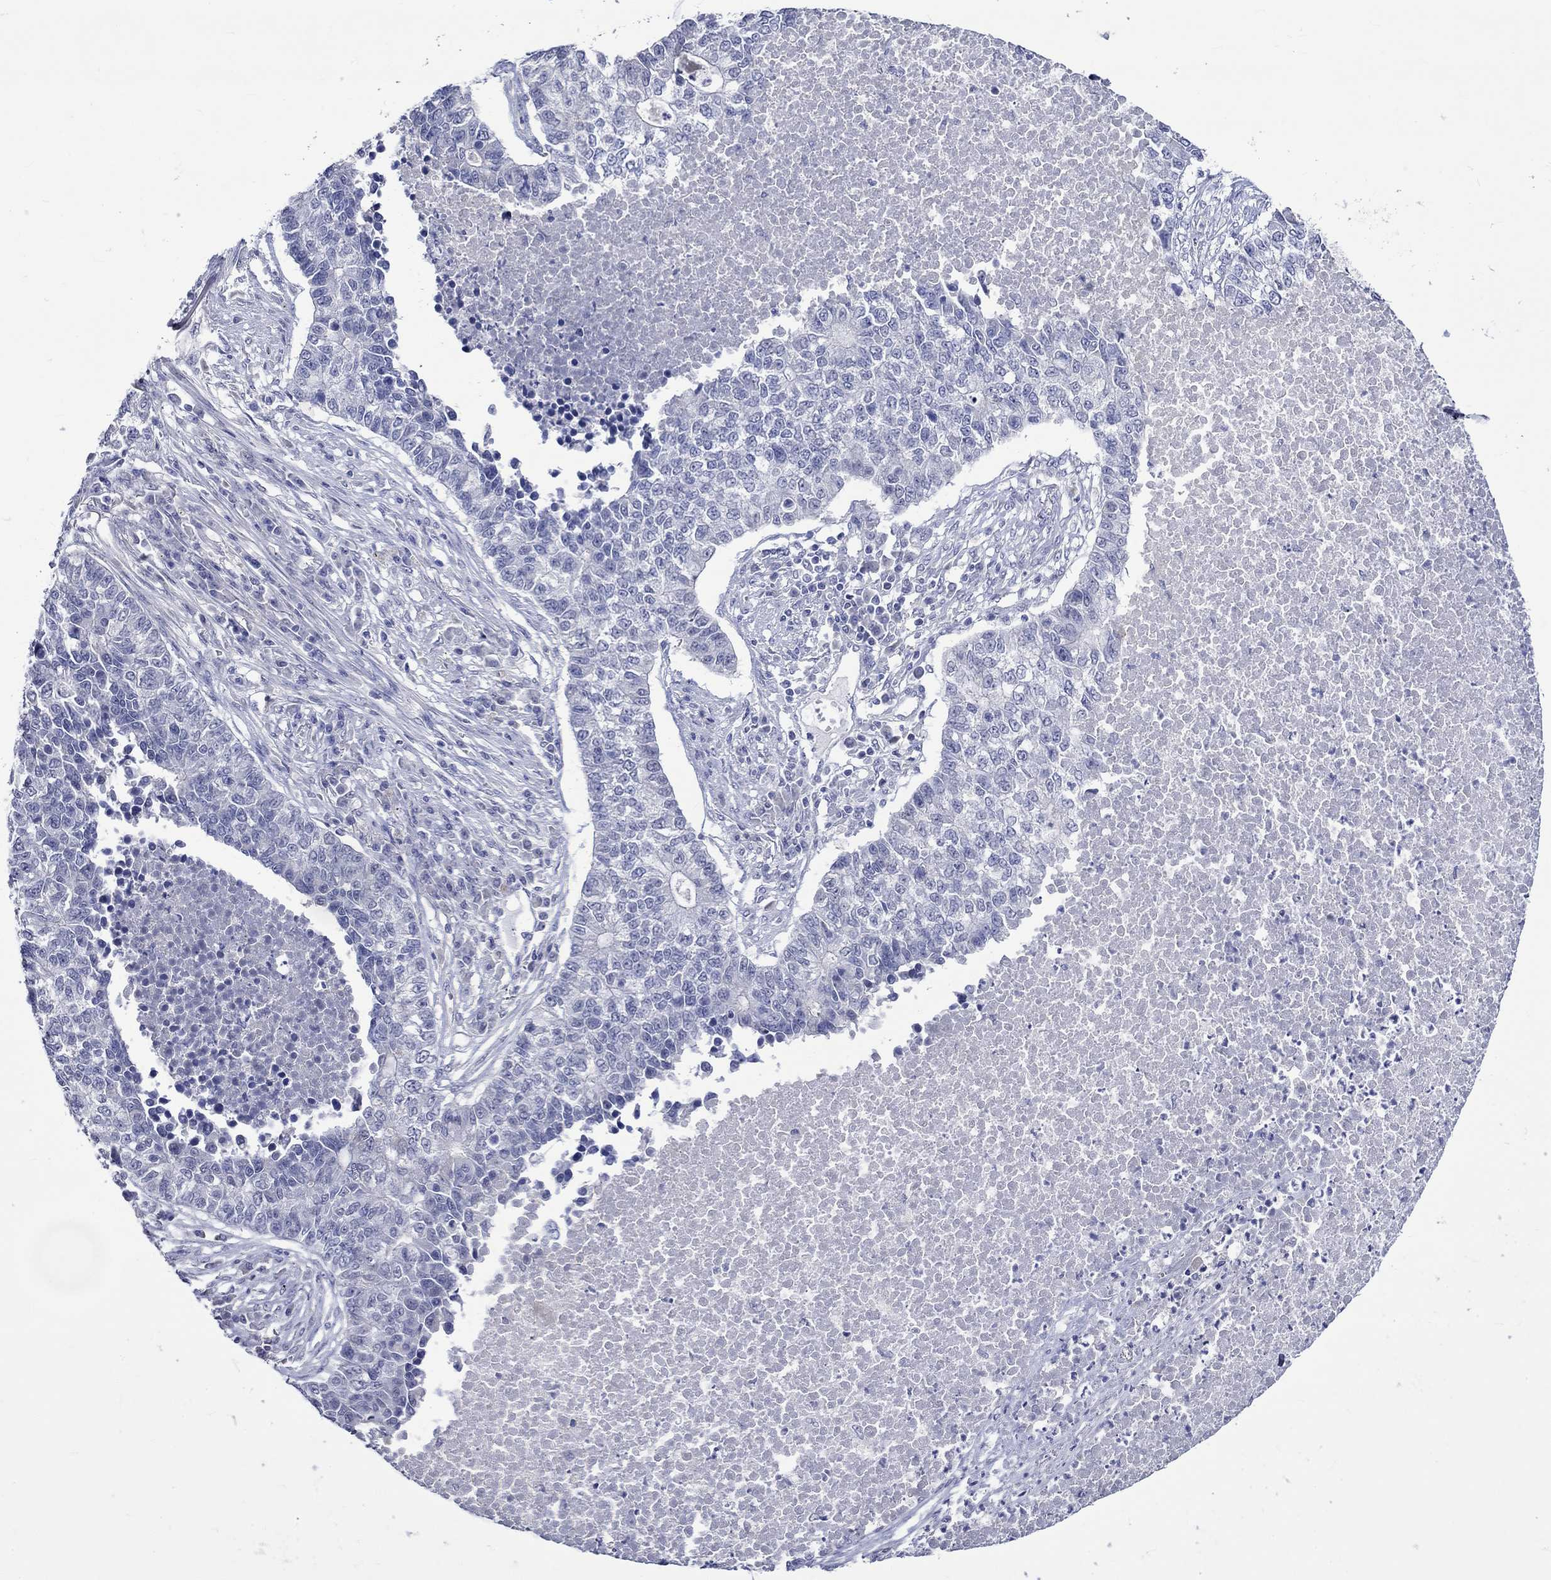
{"staining": {"intensity": "negative", "quantity": "none", "location": "none"}, "tissue": "lung cancer", "cell_type": "Tumor cells", "image_type": "cancer", "snomed": [{"axis": "morphology", "description": "Adenocarcinoma, NOS"}, {"axis": "topography", "description": "Lung"}], "caption": "Tumor cells are negative for brown protein staining in lung adenocarcinoma.", "gene": "CRYAB", "patient": {"sex": "male", "age": 57}}